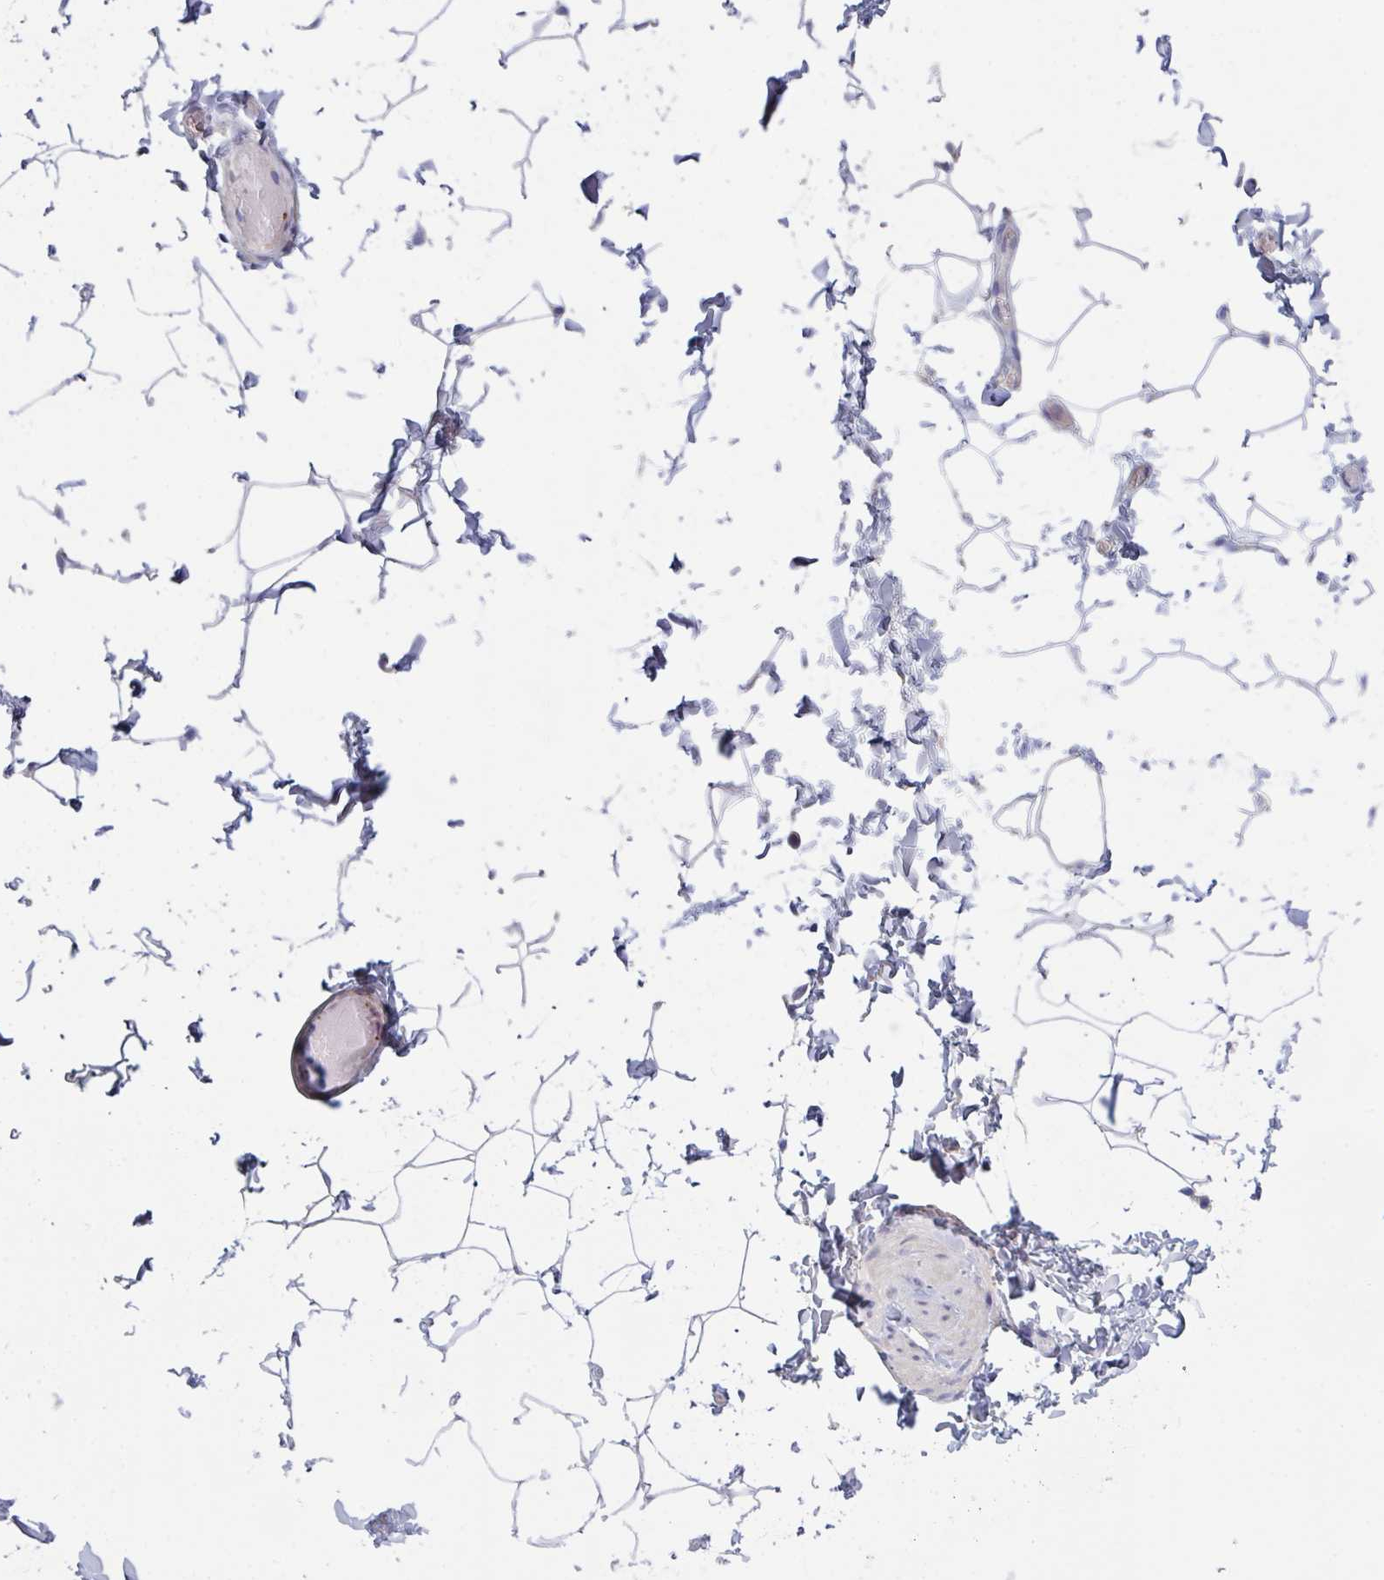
{"staining": {"intensity": "negative", "quantity": "none", "location": "none"}, "tissue": "adipose tissue", "cell_type": "Adipocytes", "image_type": "normal", "snomed": [{"axis": "morphology", "description": "Normal tissue, NOS"}, {"axis": "topography", "description": "Soft tissue"}, {"axis": "topography", "description": "Adipose tissue"}, {"axis": "topography", "description": "Vascular tissue"}, {"axis": "topography", "description": "Peripheral nerve tissue"}], "caption": "High magnification brightfield microscopy of unremarkable adipose tissue stained with DAB (3,3'-diaminobenzidine) (brown) and counterstained with hematoxylin (blue): adipocytes show no significant positivity.", "gene": "MRPS2", "patient": {"sex": "male", "age": 29}}